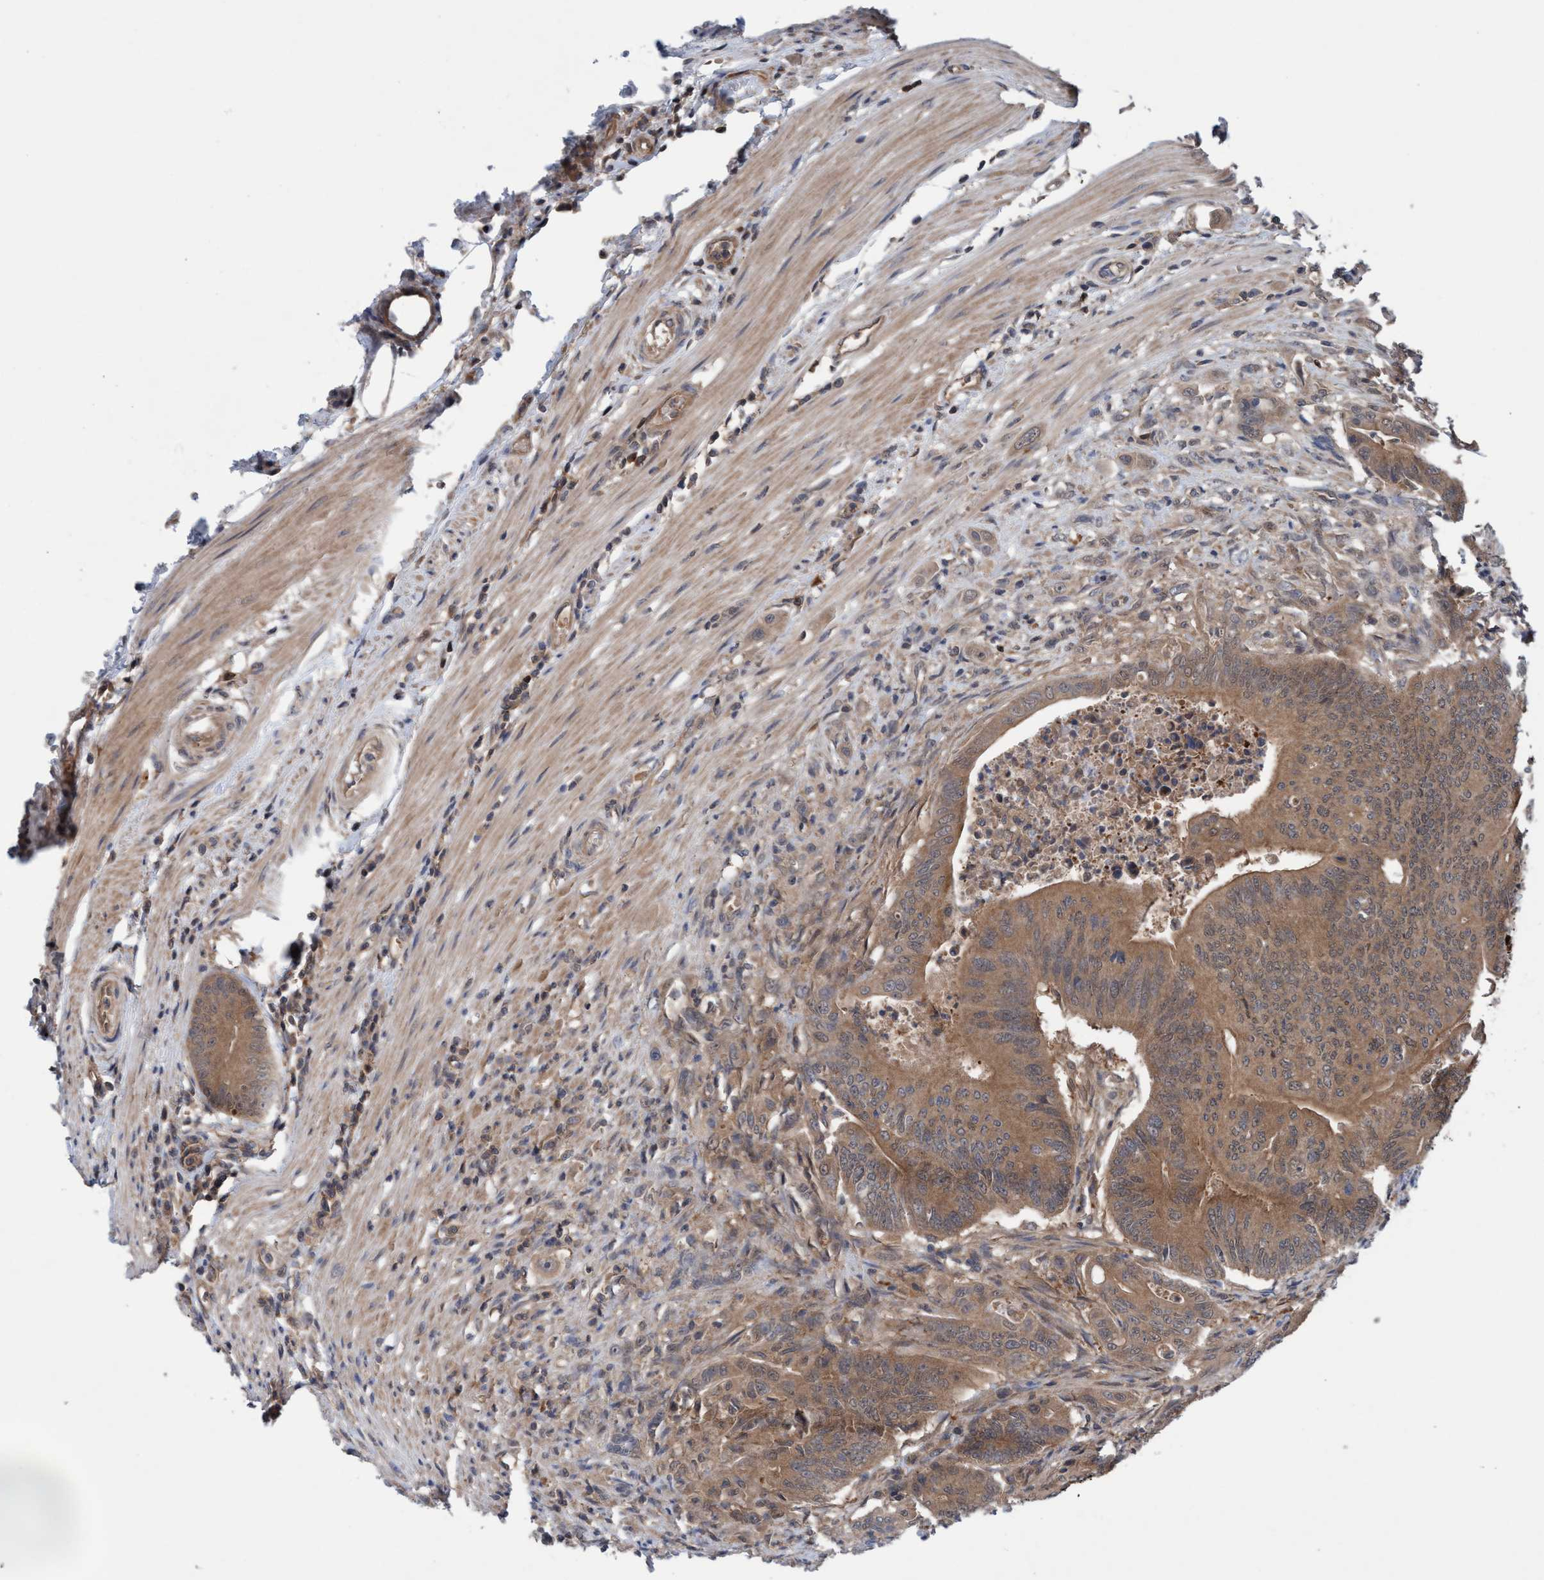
{"staining": {"intensity": "moderate", "quantity": ">75%", "location": "cytoplasmic/membranous"}, "tissue": "colorectal cancer", "cell_type": "Tumor cells", "image_type": "cancer", "snomed": [{"axis": "morphology", "description": "Adenoma, NOS"}, {"axis": "morphology", "description": "Adenocarcinoma, NOS"}, {"axis": "topography", "description": "Colon"}], "caption": "Brown immunohistochemical staining in human colorectal cancer displays moderate cytoplasmic/membranous staining in about >75% of tumor cells.", "gene": "GLOD4", "patient": {"sex": "male", "age": 79}}